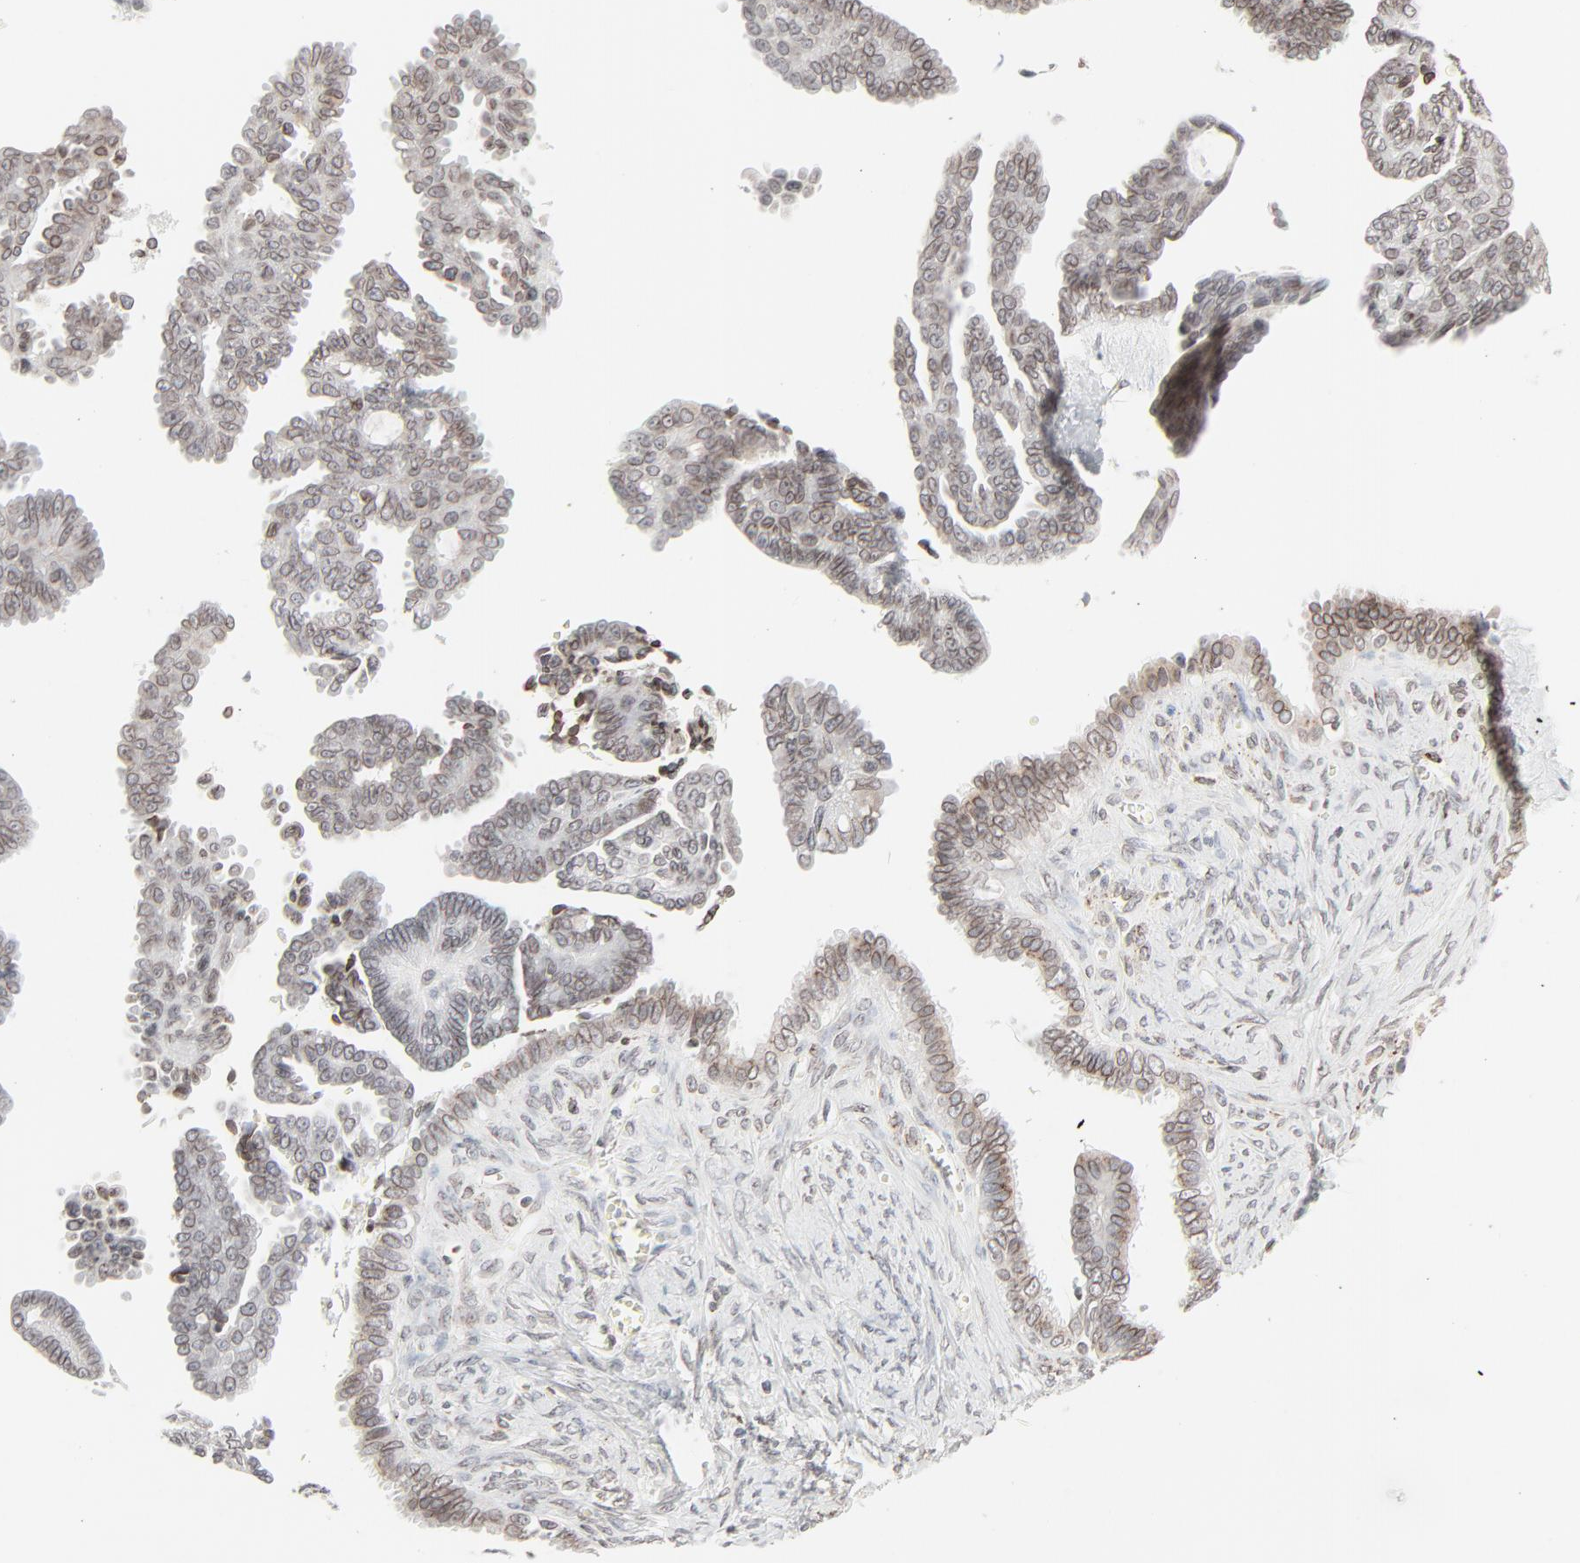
{"staining": {"intensity": "moderate", "quantity": "25%-75%", "location": "cytoplasmic/membranous,nuclear"}, "tissue": "ovarian cancer", "cell_type": "Tumor cells", "image_type": "cancer", "snomed": [{"axis": "morphology", "description": "Cystadenocarcinoma, serous, NOS"}, {"axis": "topography", "description": "Ovary"}], "caption": "Protein staining exhibits moderate cytoplasmic/membranous and nuclear positivity in approximately 25%-75% of tumor cells in ovarian serous cystadenocarcinoma. Nuclei are stained in blue.", "gene": "MAD1L1", "patient": {"sex": "female", "age": 71}}